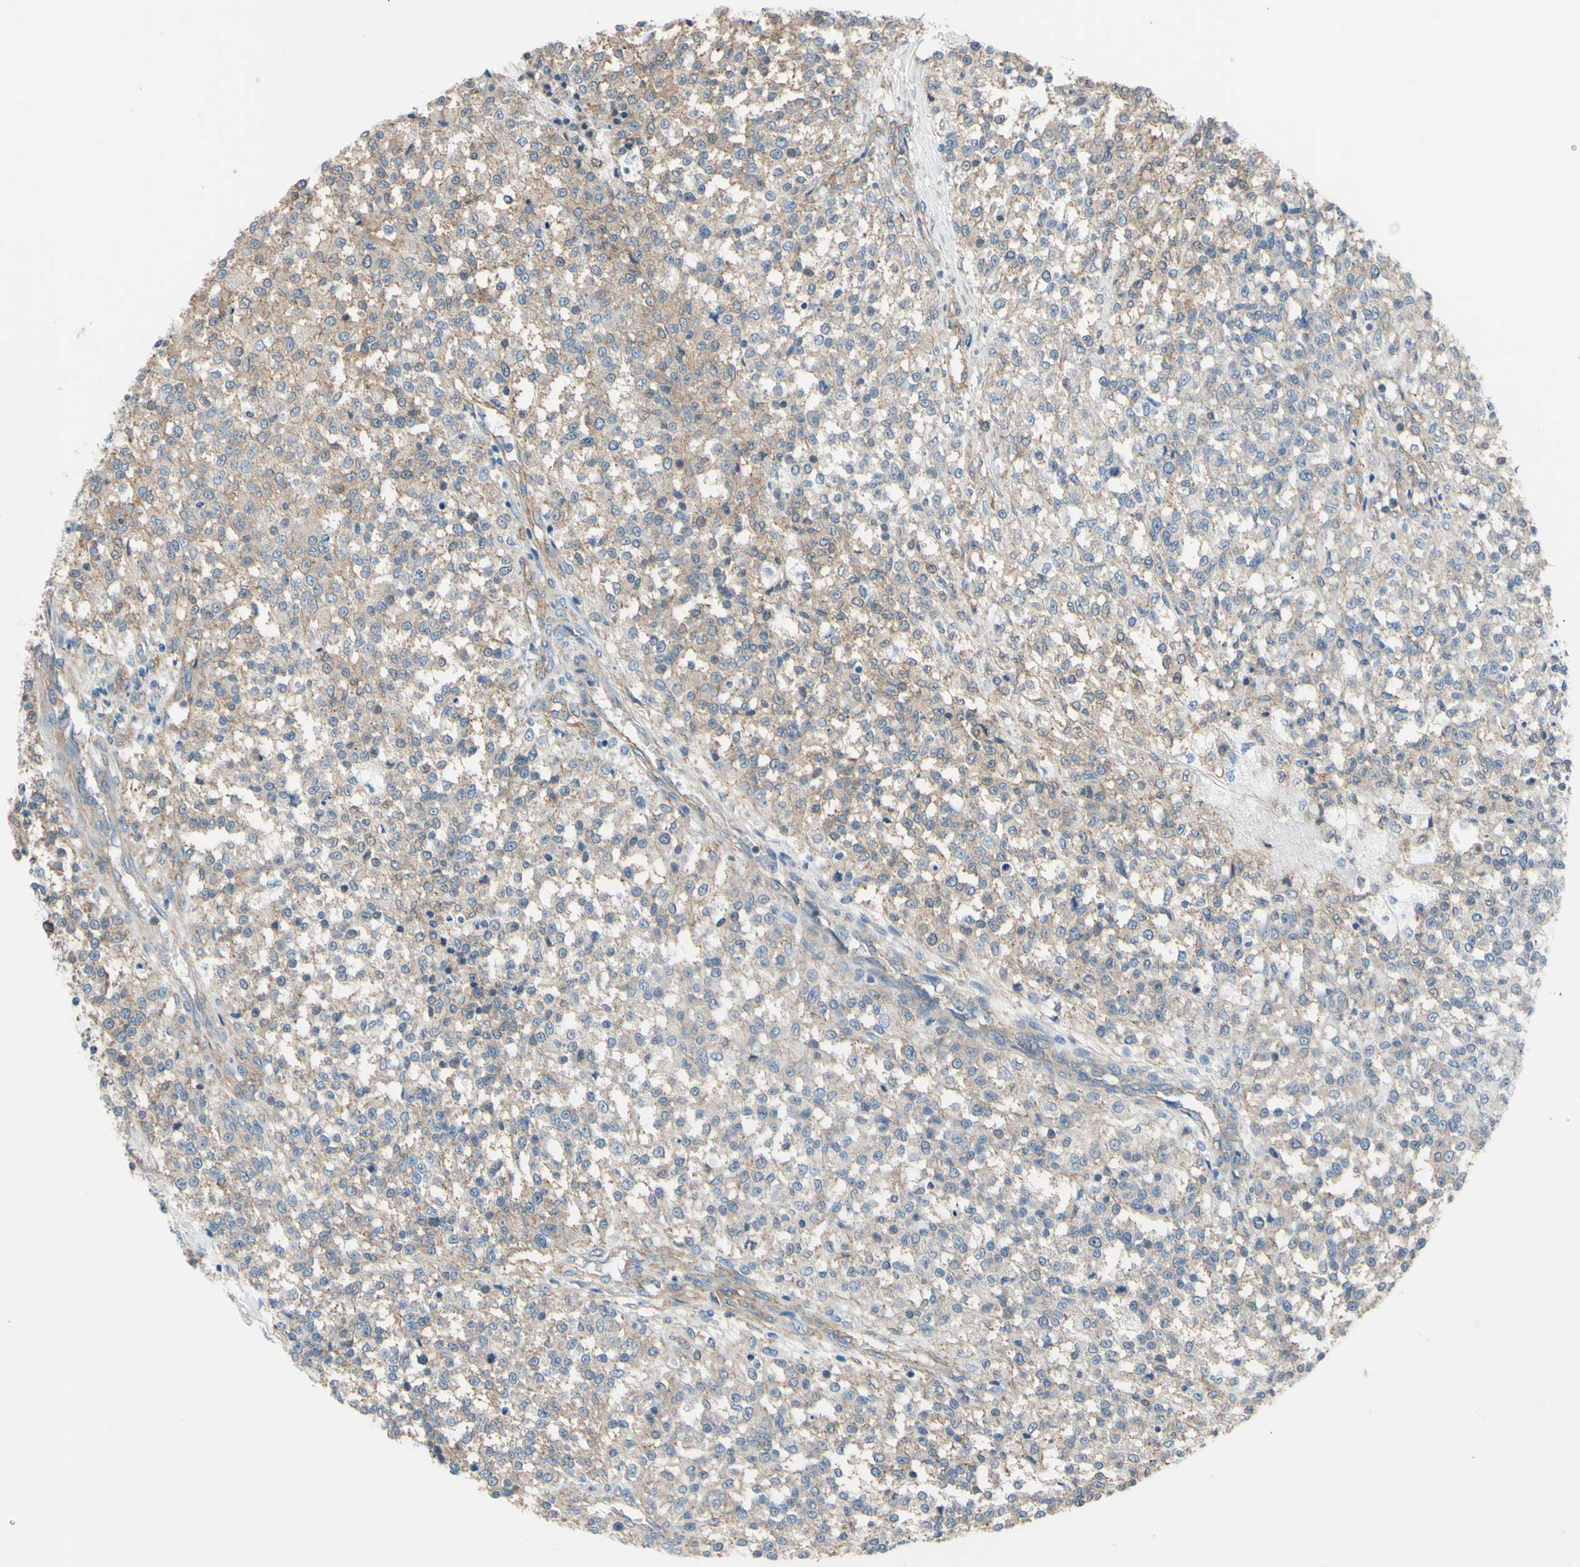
{"staining": {"intensity": "weak", "quantity": ">75%", "location": "cytoplasmic/membranous"}, "tissue": "testis cancer", "cell_type": "Tumor cells", "image_type": "cancer", "snomed": [{"axis": "morphology", "description": "Seminoma, NOS"}, {"axis": "topography", "description": "Testis"}], "caption": "Human testis seminoma stained with a brown dye displays weak cytoplasmic/membranous positive positivity in approximately >75% of tumor cells.", "gene": "ADD1", "patient": {"sex": "male", "age": 59}}